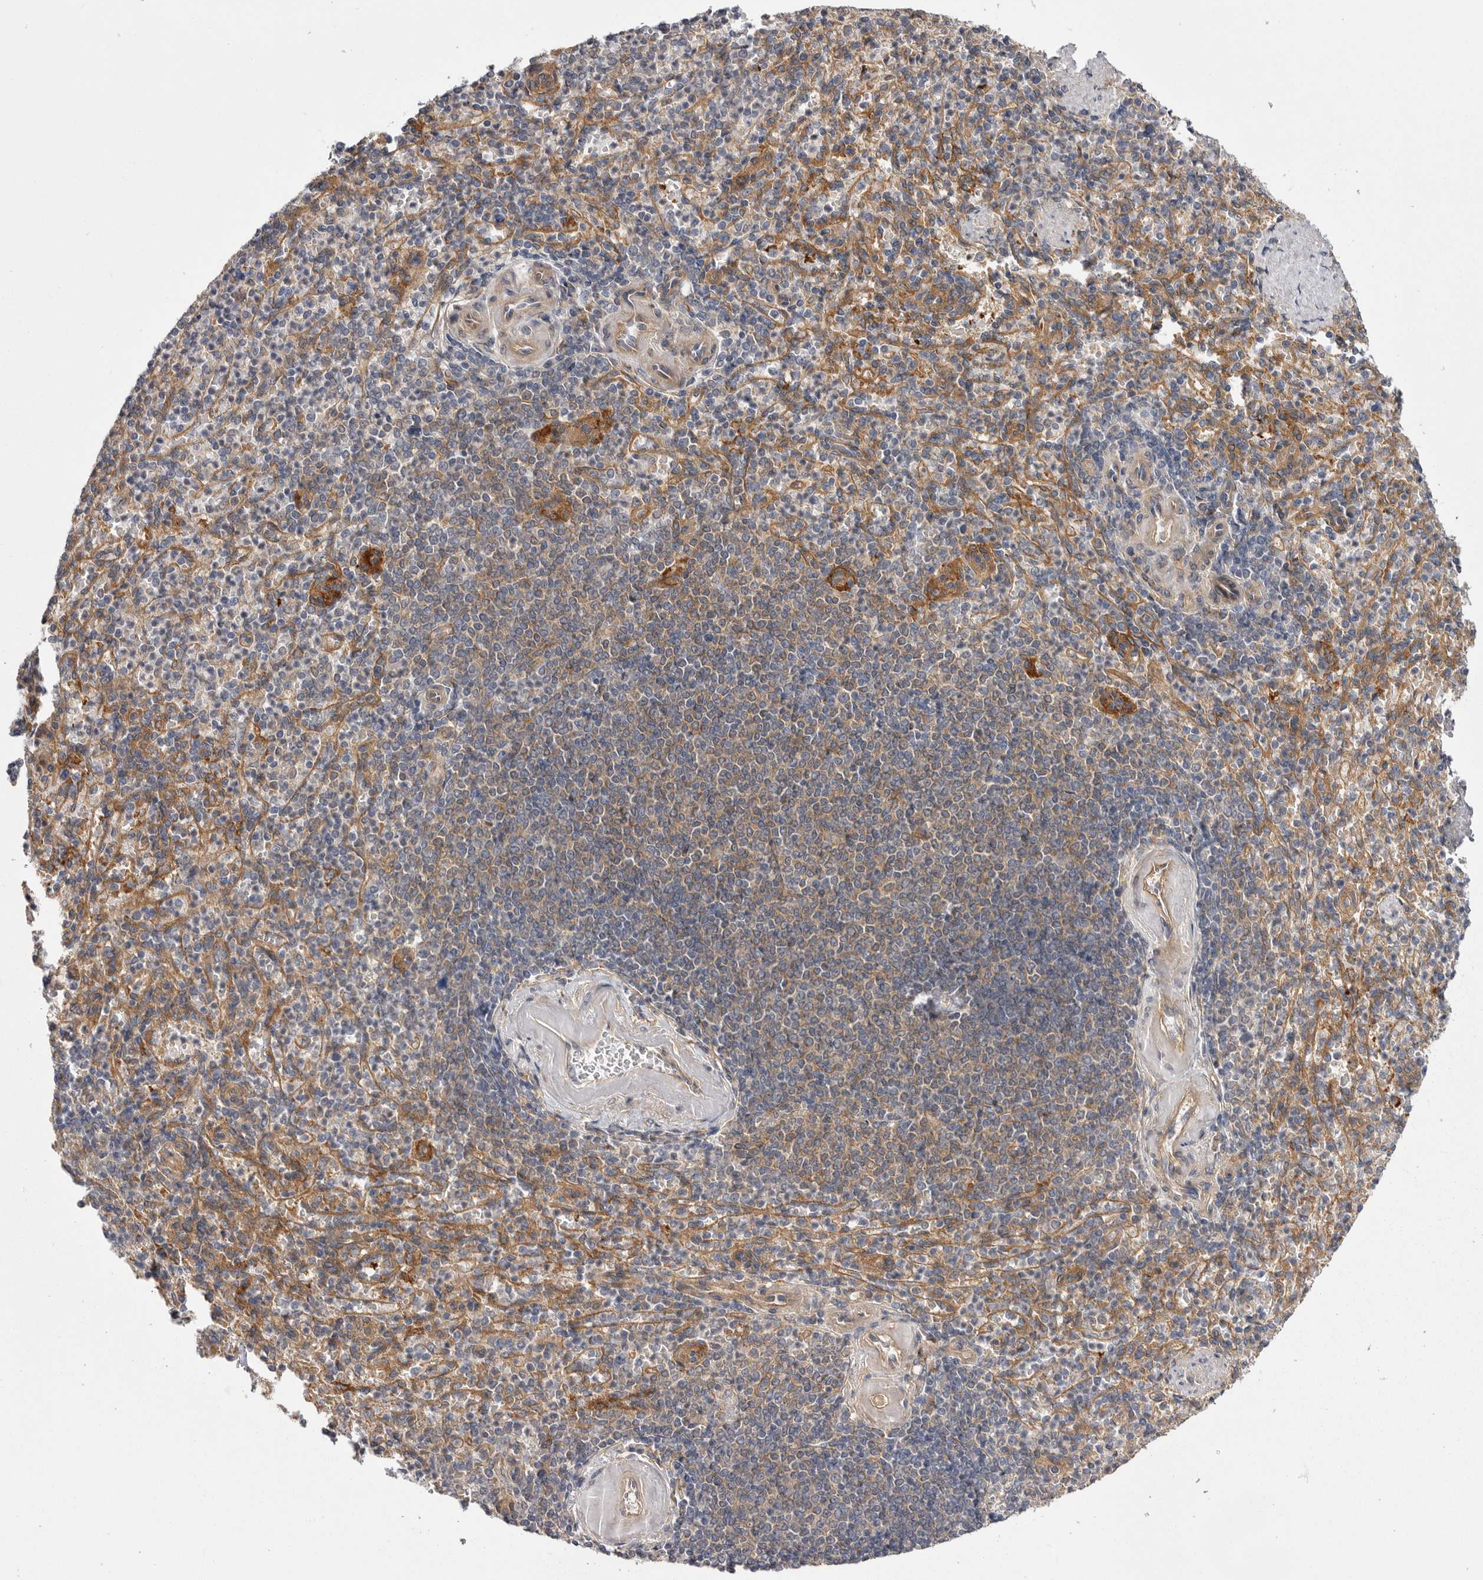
{"staining": {"intensity": "negative", "quantity": "none", "location": "none"}, "tissue": "spleen", "cell_type": "Cells in red pulp", "image_type": "normal", "snomed": [{"axis": "morphology", "description": "Normal tissue, NOS"}, {"axis": "topography", "description": "Spleen"}], "caption": "This is a histopathology image of IHC staining of normal spleen, which shows no positivity in cells in red pulp.", "gene": "OSBPL9", "patient": {"sex": "female", "age": 74}}